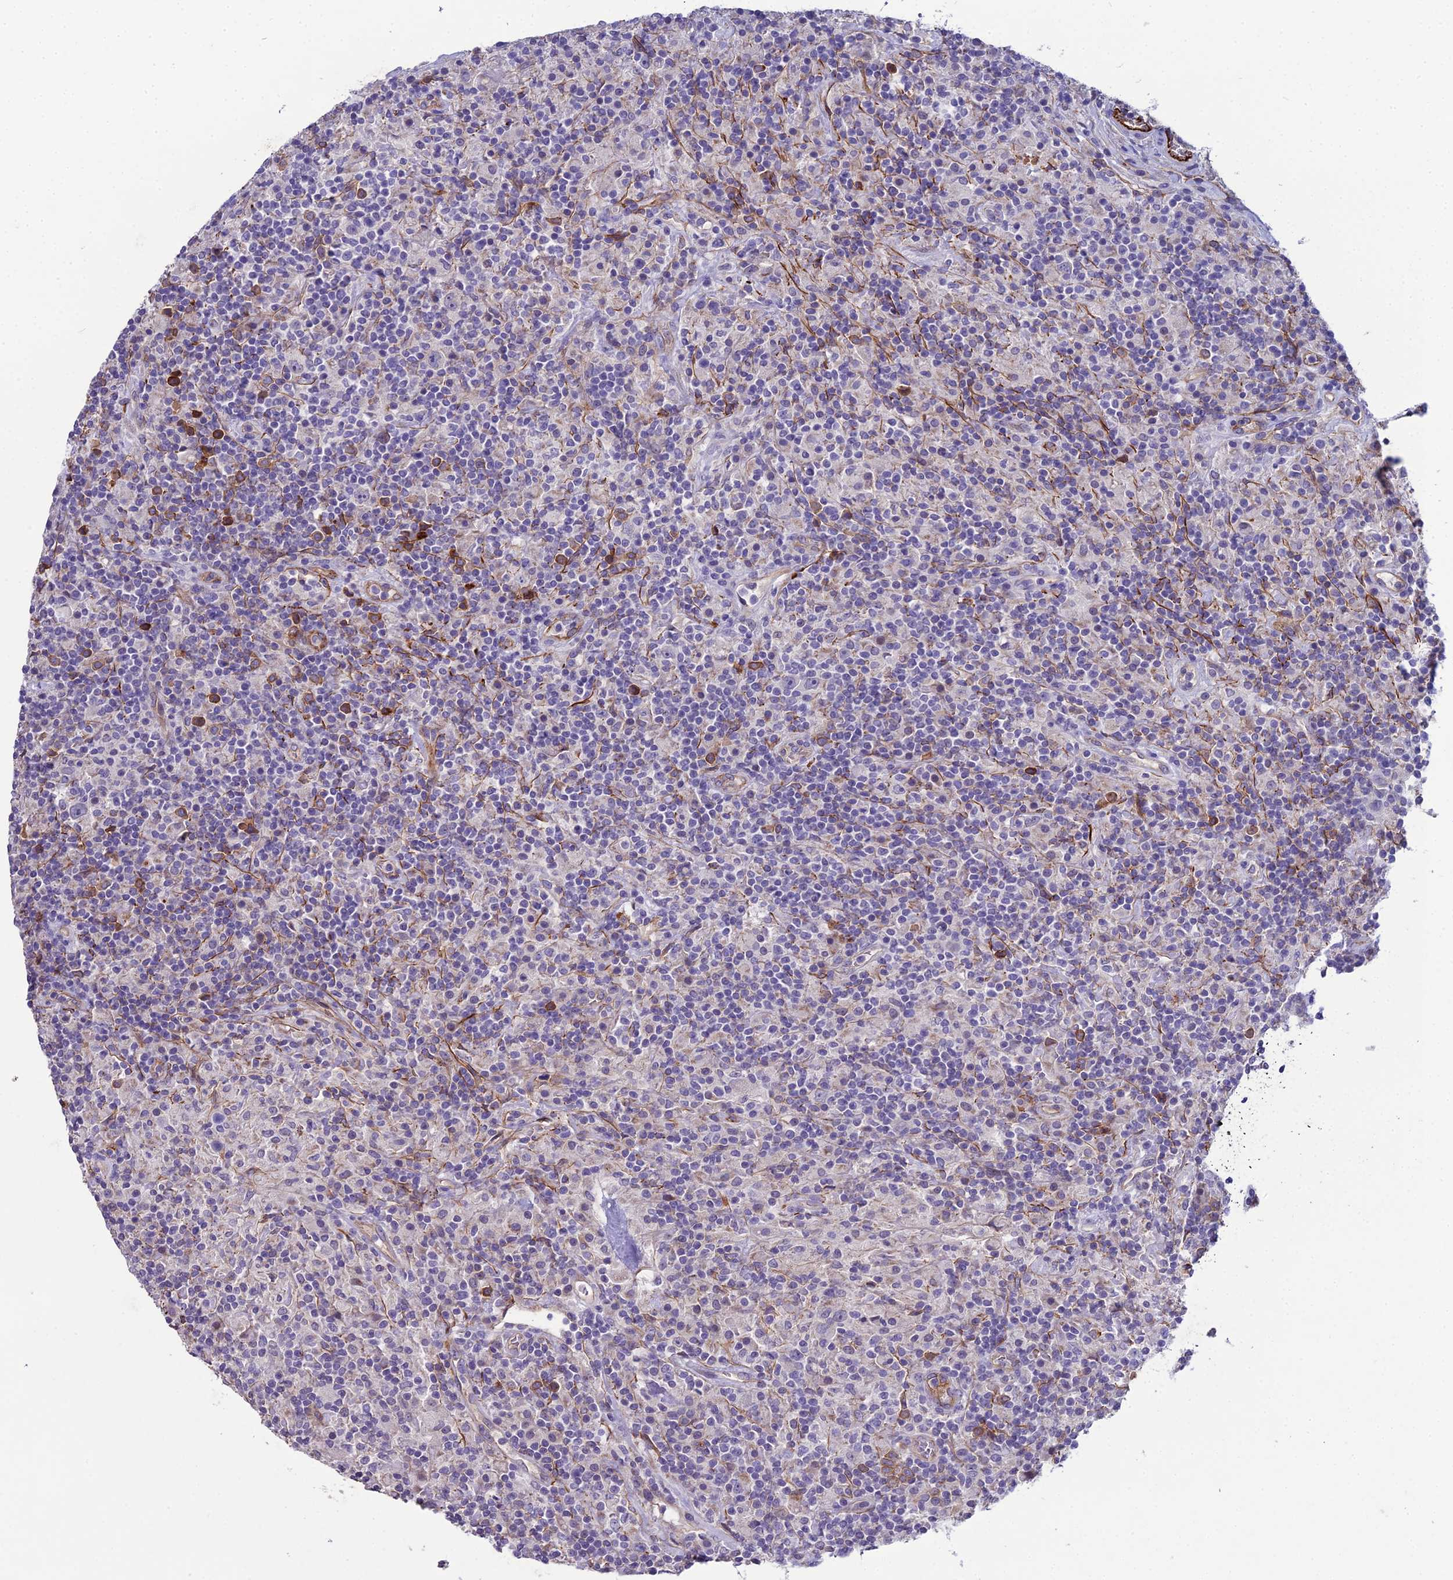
{"staining": {"intensity": "negative", "quantity": "none", "location": "none"}, "tissue": "lymphoma", "cell_type": "Tumor cells", "image_type": "cancer", "snomed": [{"axis": "morphology", "description": "Hodgkin's disease, NOS"}, {"axis": "topography", "description": "Lymph node"}], "caption": "DAB immunohistochemical staining of human Hodgkin's disease shows no significant staining in tumor cells. (Brightfield microscopy of DAB immunohistochemistry (IHC) at high magnification).", "gene": "CFAP47", "patient": {"sex": "male", "age": 70}}